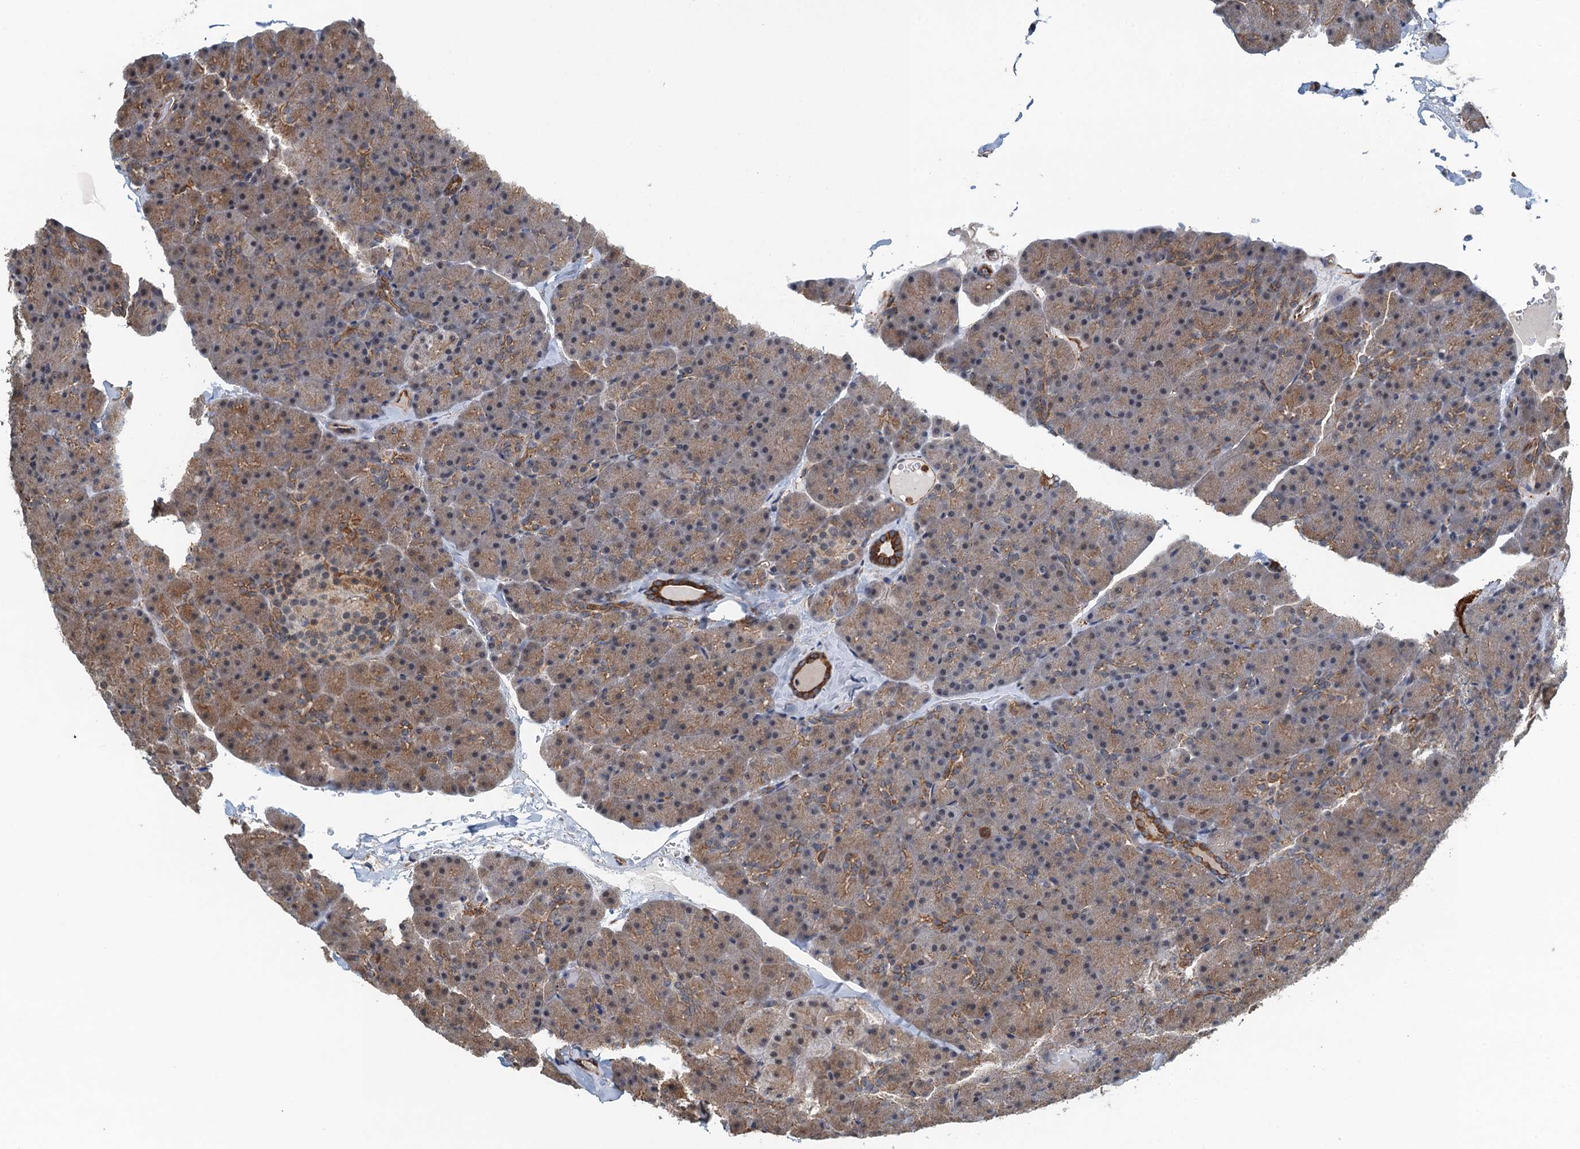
{"staining": {"intensity": "moderate", "quantity": ">75%", "location": "cytoplasmic/membranous"}, "tissue": "pancreas", "cell_type": "Exocrine glandular cells", "image_type": "normal", "snomed": [{"axis": "morphology", "description": "Normal tissue, NOS"}, {"axis": "topography", "description": "Pancreas"}], "caption": "IHC photomicrograph of benign human pancreas stained for a protein (brown), which displays medium levels of moderate cytoplasmic/membranous positivity in approximately >75% of exocrine glandular cells.", "gene": "WHAMM", "patient": {"sex": "male", "age": 36}}